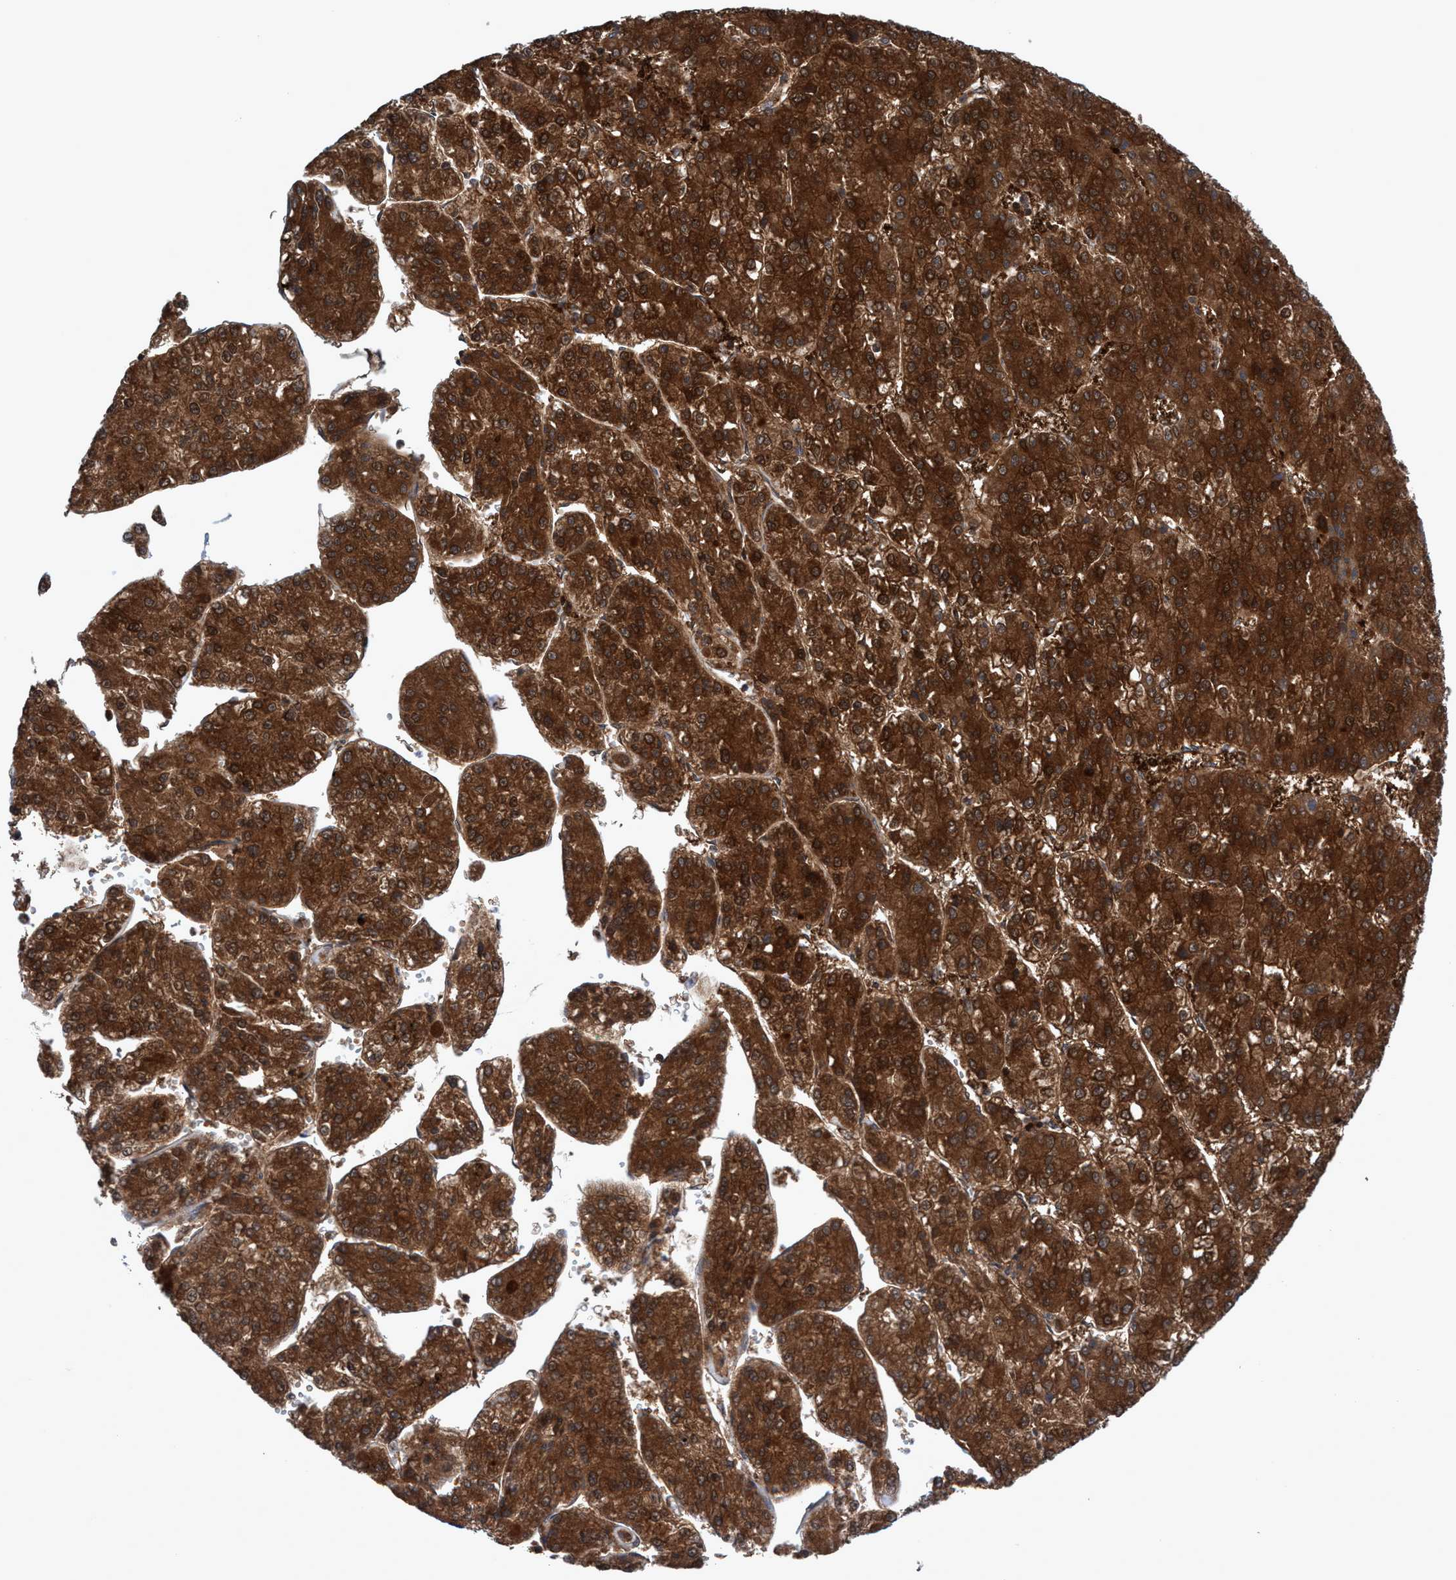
{"staining": {"intensity": "strong", "quantity": ">75%", "location": "cytoplasmic/membranous"}, "tissue": "liver cancer", "cell_type": "Tumor cells", "image_type": "cancer", "snomed": [{"axis": "morphology", "description": "Carcinoma, Hepatocellular, NOS"}, {"axis": "topography", "description": "Liver"}], "caption": "High-magnification brightfield microscopy of hepatocellular carcinoma (liver) stained with DAB (3,3'-diaminobenzidine) (brown) and counterstained with hematoxylin (blue). tumor cells exhibit strong cytoplasmic/membranous staining is present in approximately>75% of cells.", "gene": "GLOD4", "patient": {"sex": "female", "age": 73}}